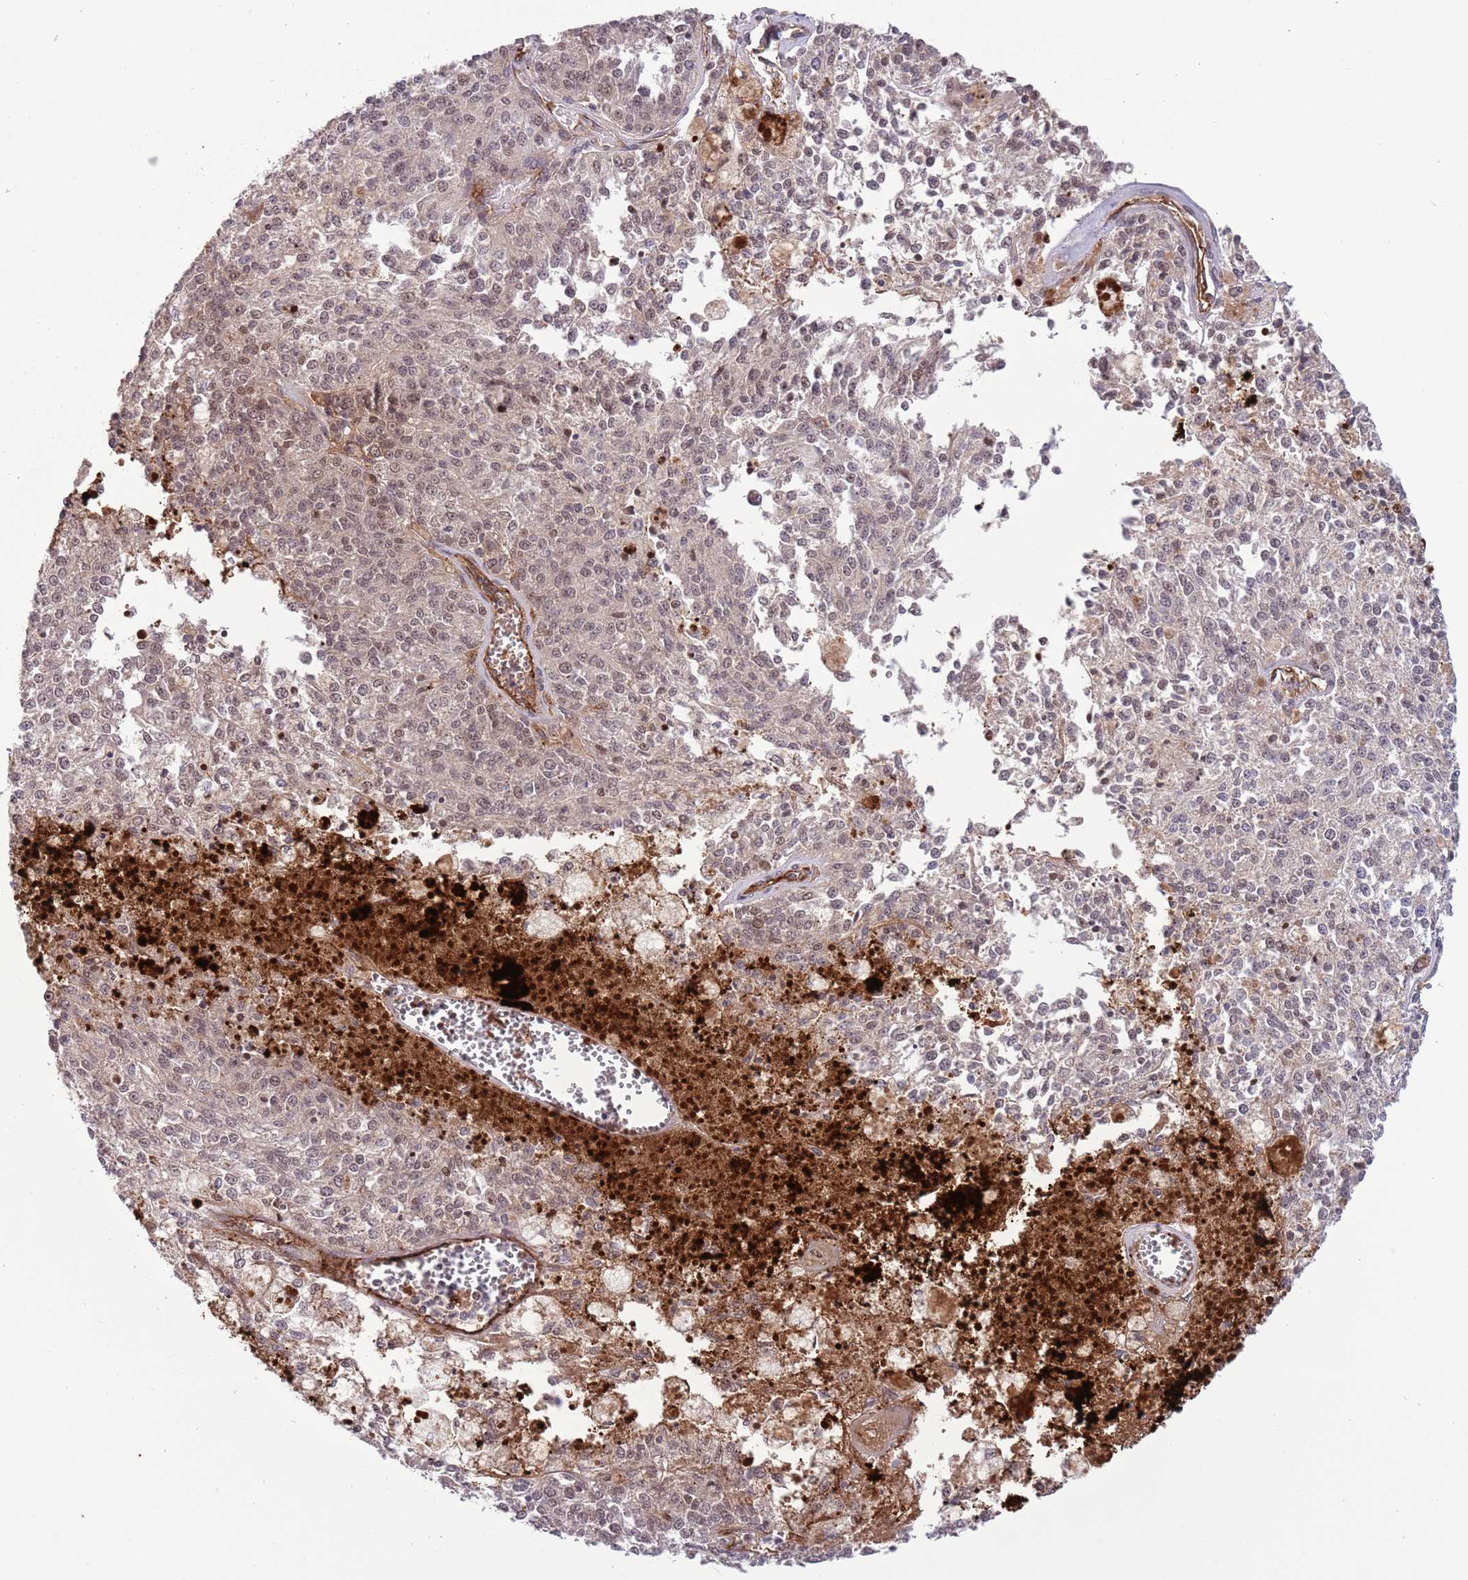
{"staining": {"intensity": "weak", "quantity": "25%-75%", "location": "nuclear"}, "tissue": "melanoma", "cell_type": "Tumor cells", "image_type": "cancer", "snomed": [{"axis": "morphology", "description": "Malignant melanoma, NOS"}, {"axis": "topography", "description": "Skin"}], "caption": "An image of malignant melanoma stained for a protein demonstrates weak nuclear brown staining in tumor cells. The protein of interest is stained brown, and the nuclei are stained in blue (DAB IHC with brightfield microscopy, high magnification).", "gene": "DPP10", "patient": {"sex": "female", "age": 64}}